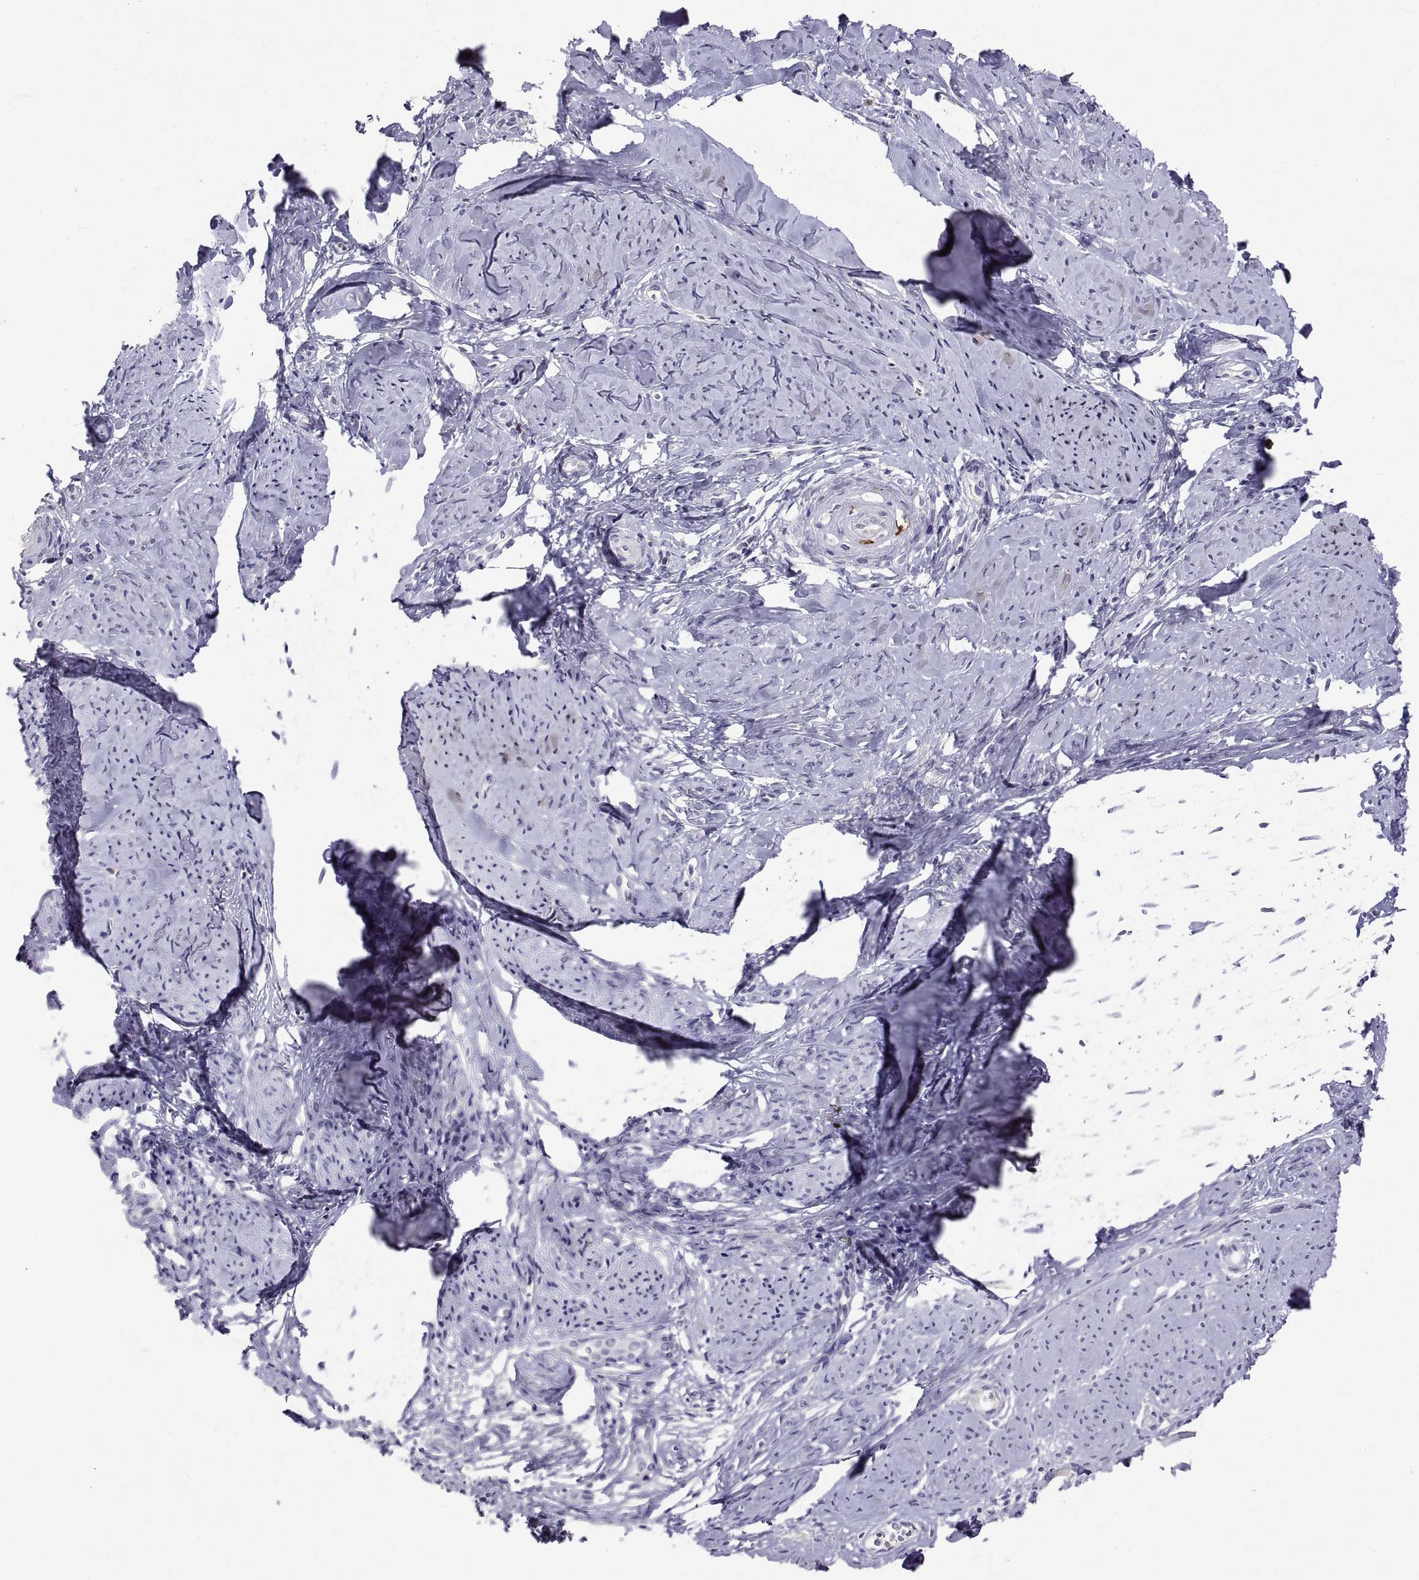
{"staining": {"intensity": "negative", "quantity": "none", "location": "none"}, "tissue": "smooth muscle", "cell_type": "Smooth muscle cells", "image_type": "normal", "snomed": [{"axis": "morphology", "description": "Normal tissue, NOS"}, {"axis": "topography", "description": "Smooth muscle"}], "caption": "DAB (3,3'-diaminobenzidine) immunohistochemical staining of benign human smooth muscle shows no significant staining in smooth muscle cells. (DAB IHC, high magnification).", "gene": "MS4A1", "patient": {"sex": "female", "age": 48}}